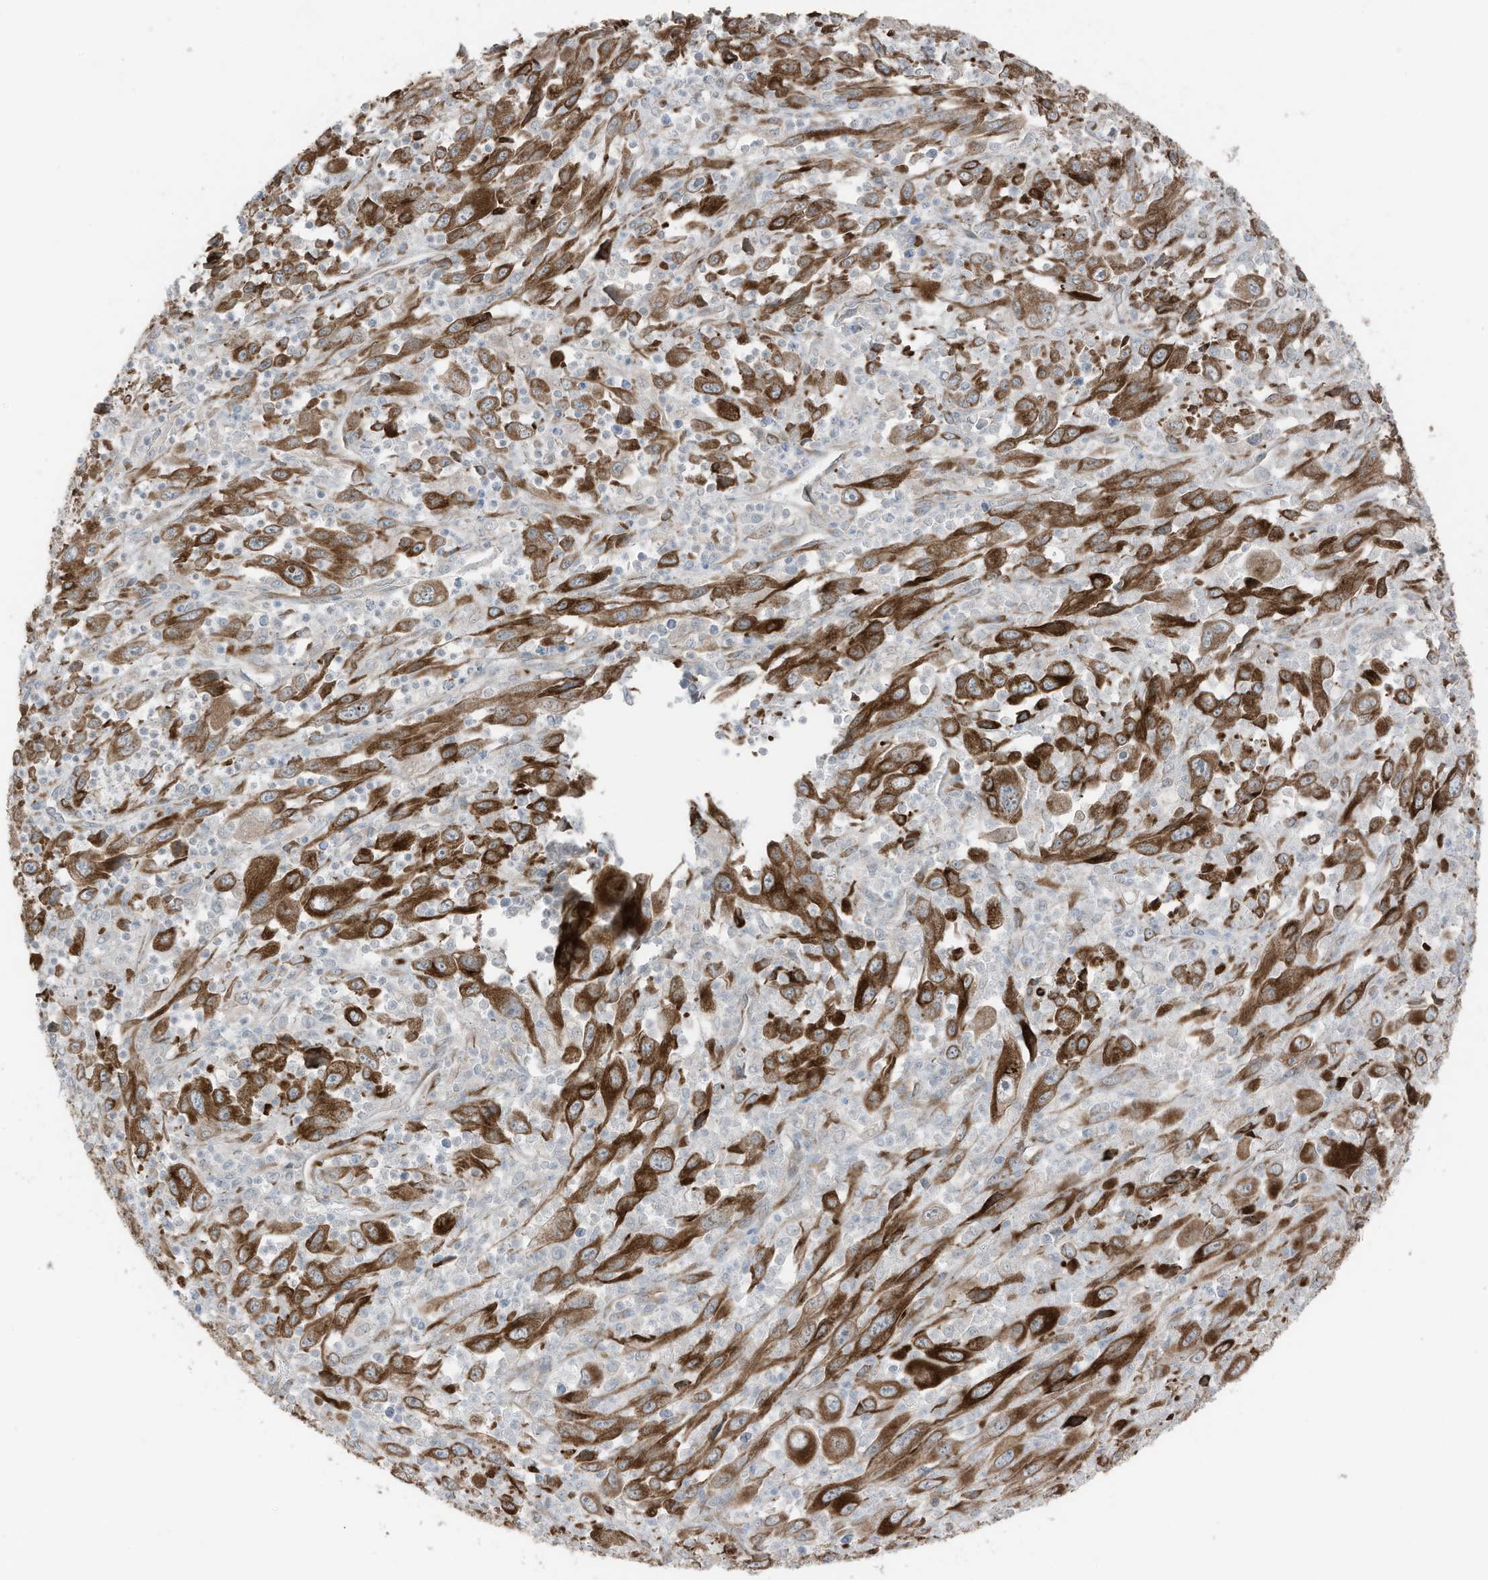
{"staining": {"intensity": "strong", "quantity": ">75%", "location": "cytoplasmic/membranous"}, "tissue": "melanoma", "cell_type": "Tumor cells", "image_type": "cancer", "snomed": [{"axis": "morphology", "description": "Malignant melanoma, Metastatic site"}, {"axis": "topography", "description": "Skin"}], "caption": "A brown stain shows strong cytoplasmic/membranous staining of a protein in malignant melanoma (metastatic site) tumor cells.", "gene": "ARHGEF33", "patient": {"sex": "female", "age": 56}}